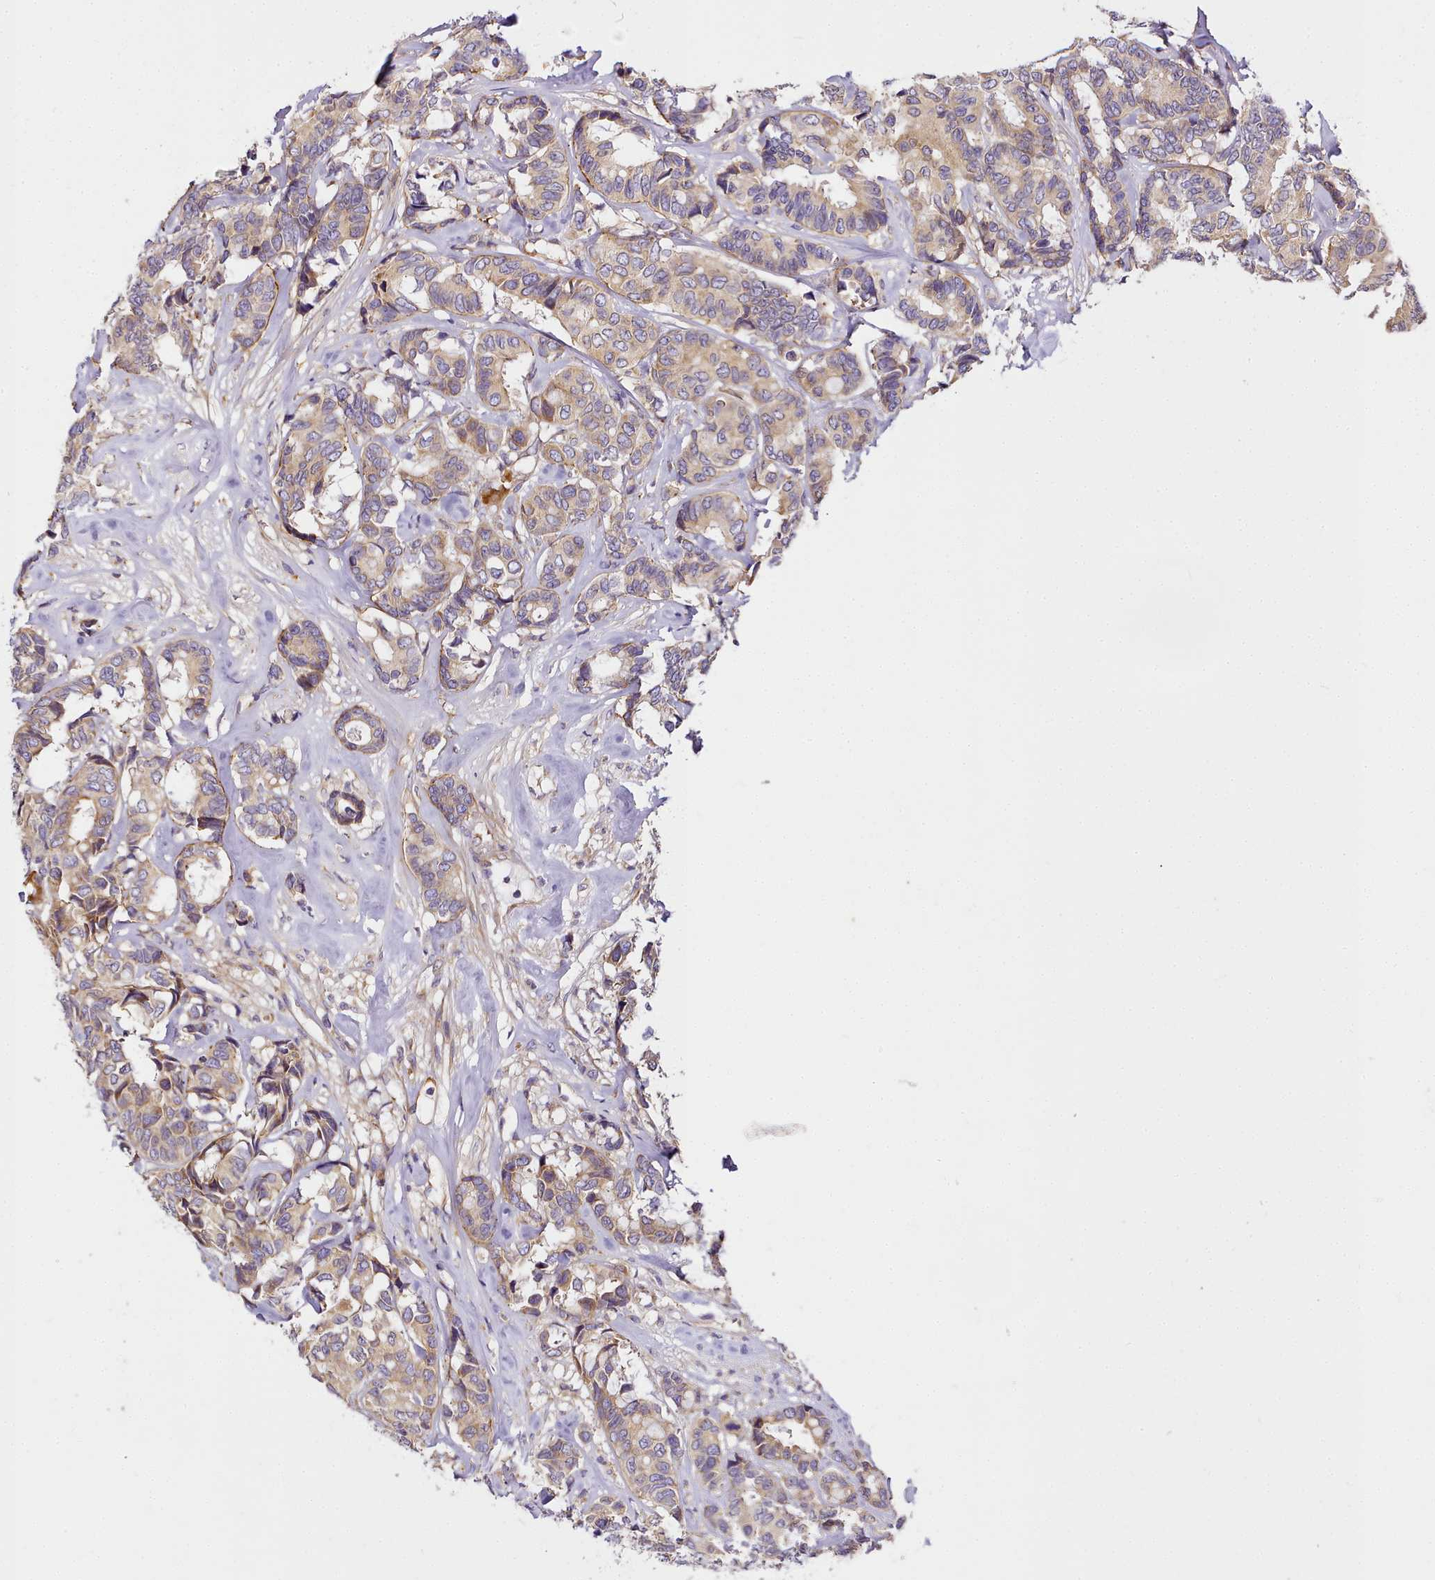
{"staining": {"intensity": "weak", "quantity": "25%-75%", "location": "cytoplasmic/membranous"}, "tissue": "breast cancer", "cell_type": "Tumor cells", "image_type": "cancer", "snomed": [{"axis": "morphology", "description": "Duct carcinoma"}, {"axis": "topography", "description": "Breast"}], "caption": "The photomicrograph demonstrates a brown stain indicating the presence of a protein in the cytoplasmic/membranous of tumor cells in breast cancer.", "gene": "NBPF1", "patient": {"sex": "female", "age": 87}}